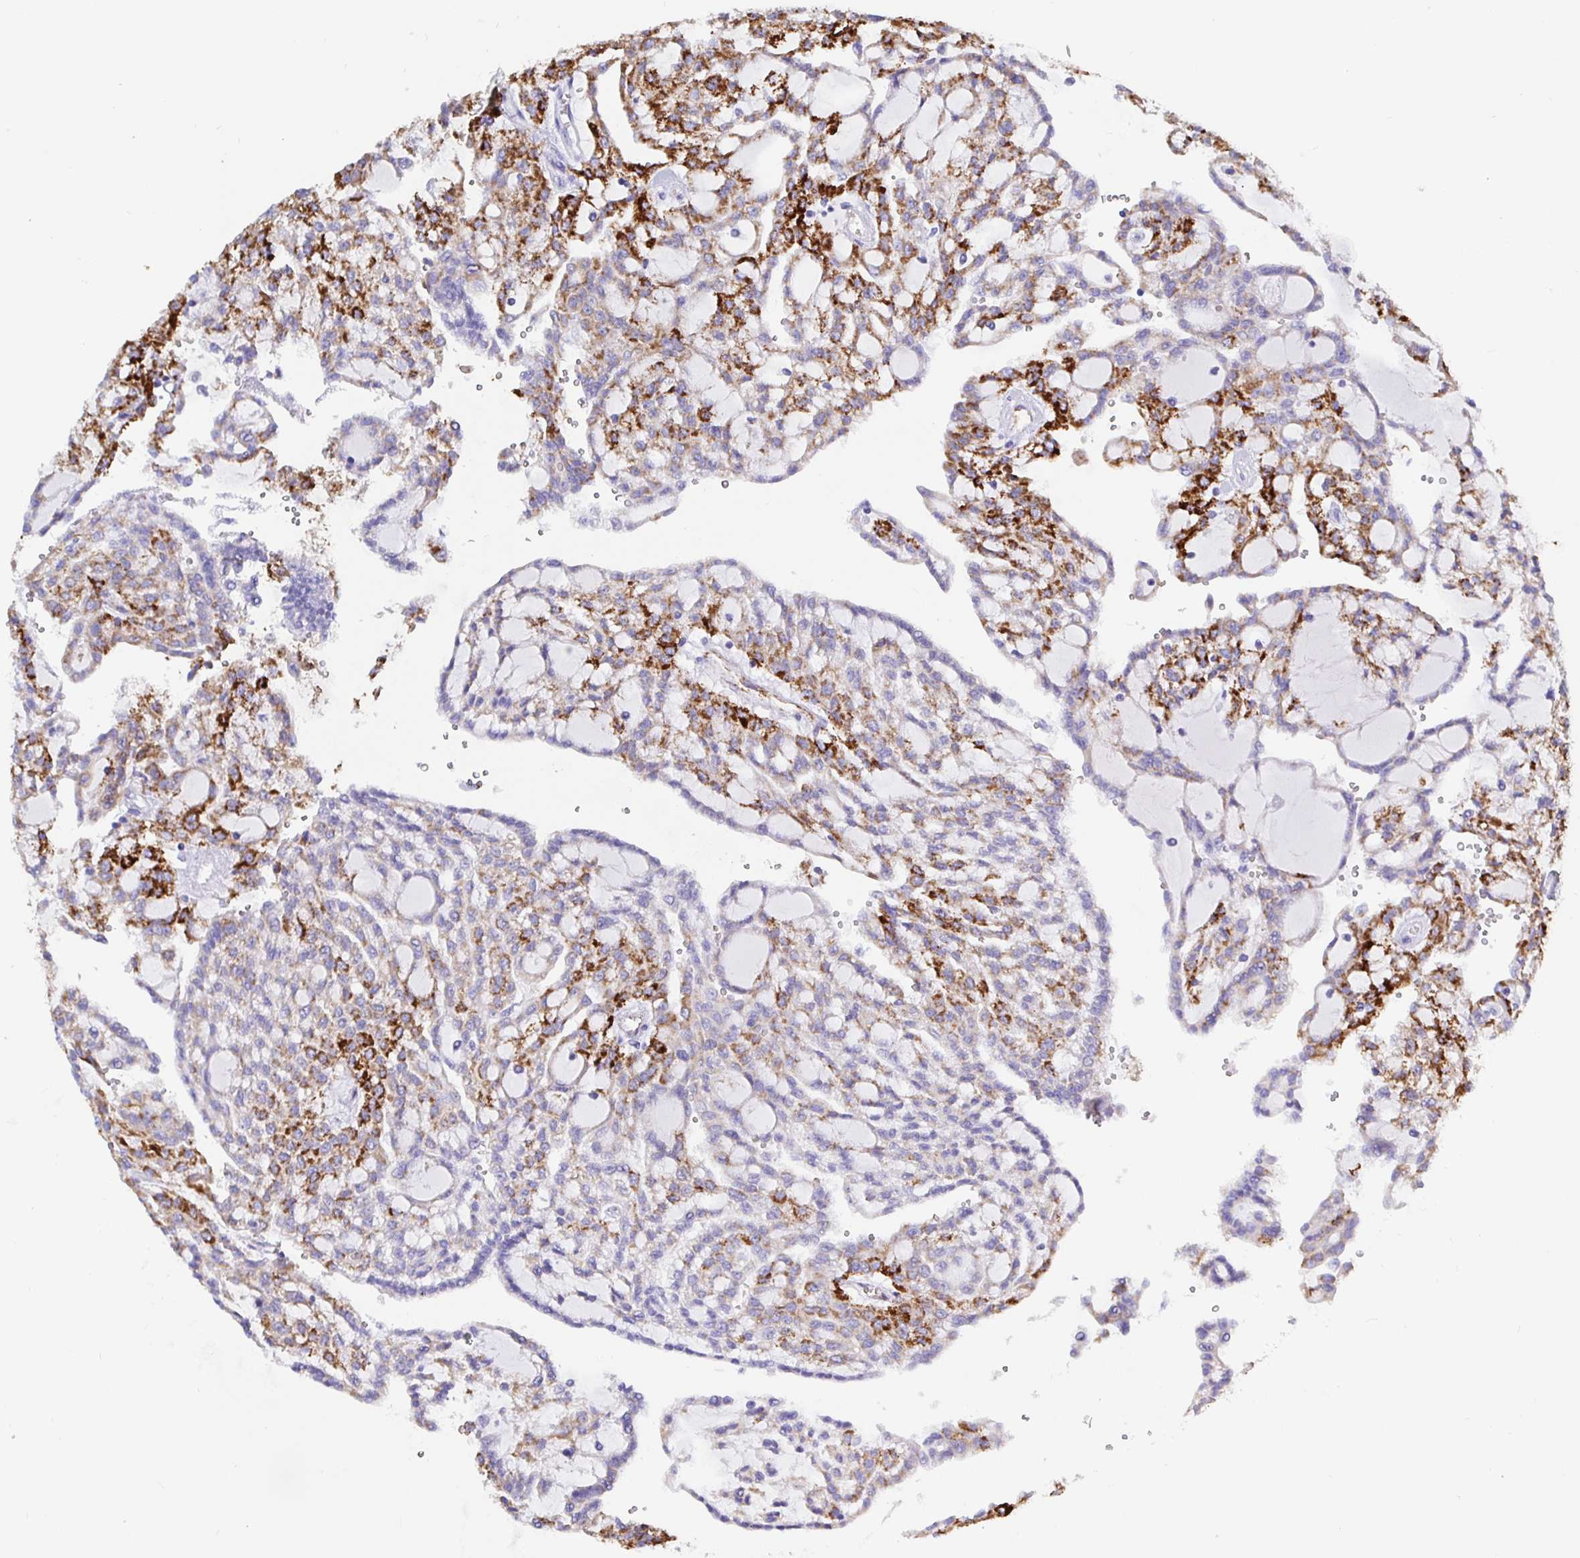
{"staining": {"intensity": "strong", "quantity": "25%-75%", "location": "cytoplasmic/membranous"}, "tissue": "renal cancer", "cell_type": "Tumor cells", "image_type": "cancer", "snomed": [{"axis": "morphology", "description": "Adenocarcinoma, NOS"}, {"axis": "topography", "description": "Kidney"}], "caption": "Human renal adenocarcinoma stained with a protein marker exhibits strong staining in tumor cells.", "gene": "MAOA", "patient": {"sex": "male", "age": 63}}